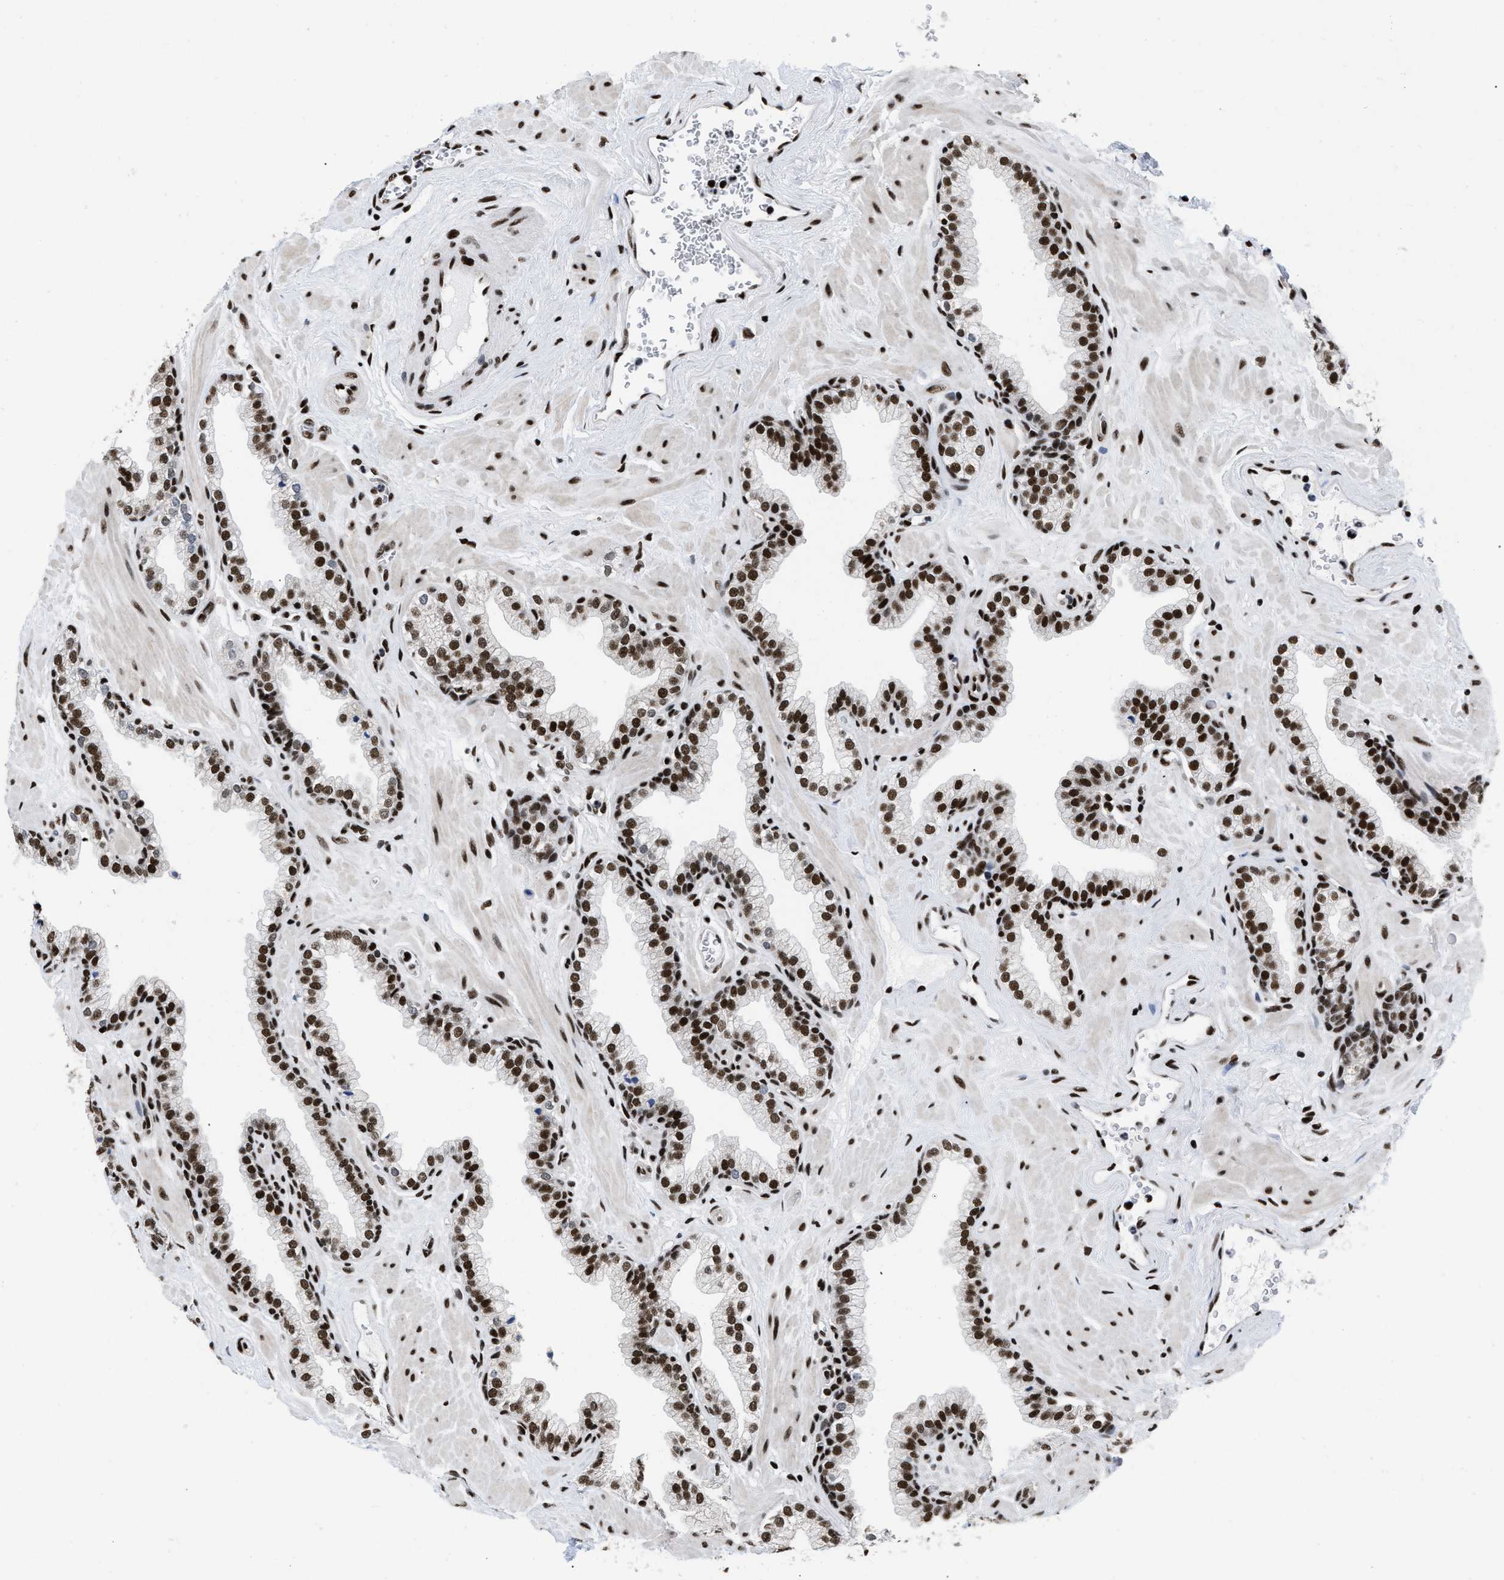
{"staining": {"intensity": "strong", "quantity": ">75%", "location": "nuclear"}, "tissue": "prostate", "cell_type": "Glandular cells", "image_type": "normal", "snomed": [{"axis": "morphology", "description": "Normal tissue, NOS"}, {"axis": "morphology", "description": "Urothelial carcinoma, Low grade"}, {"axis": "topography", "description": "Urinary bladder"}, {"axis": "topography", "description": "Prostate"}], "caption": "An image showing strong nuclear staining in approximately >75% of glandular cells in normal prostate, as visualized by brown immunohistochemical staining.", "gene": "CREB1", "patient": {"sex": "male", "age": 60}}